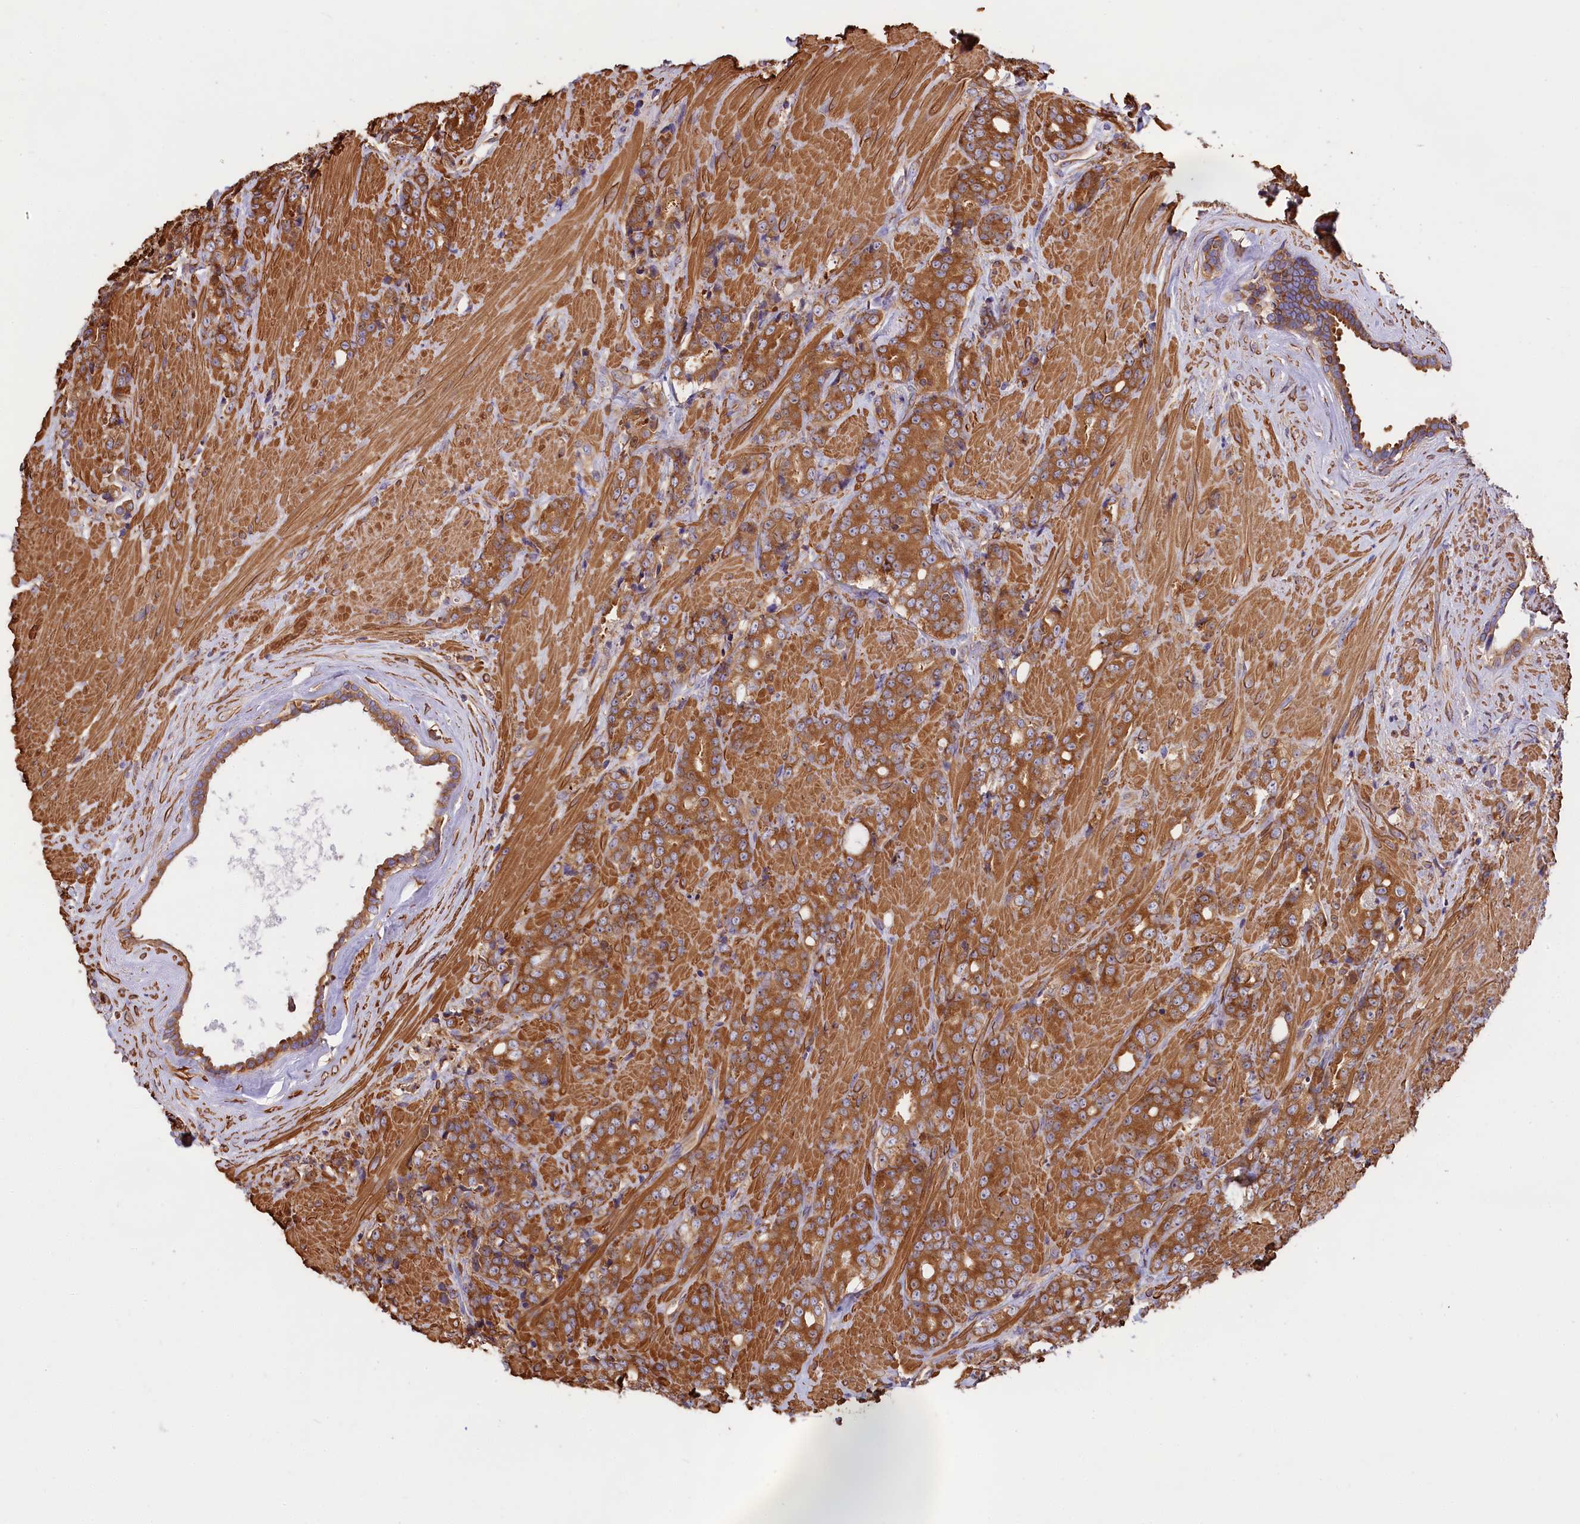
{"staining": {"intensity": "strong", "quantity": ">75%", "location": "cytoplasmic/membranous"}, "tissue": "prostate cancer", "cell_type": "Tumor cells", "image_type": "cancer", "snomed": [{"axis": "morphology", "description": "Adenocarcinoma, High grade"}, {"axis": "topography", "description": "Prostate"}], "caption": "DAB (3,3'-diaminobenzidine) immunohistochemical staining of human prostate cancer (adenocarcinoma (high-grade)) exhibits strong cytoplasmic/membranous protein positivity in approximately >75% of tumor cells. (DAB = brown stain, brightfield microscopy at high magnification).", "gene": "GYS1", "patient": {"sex": "male", "age": 62}}